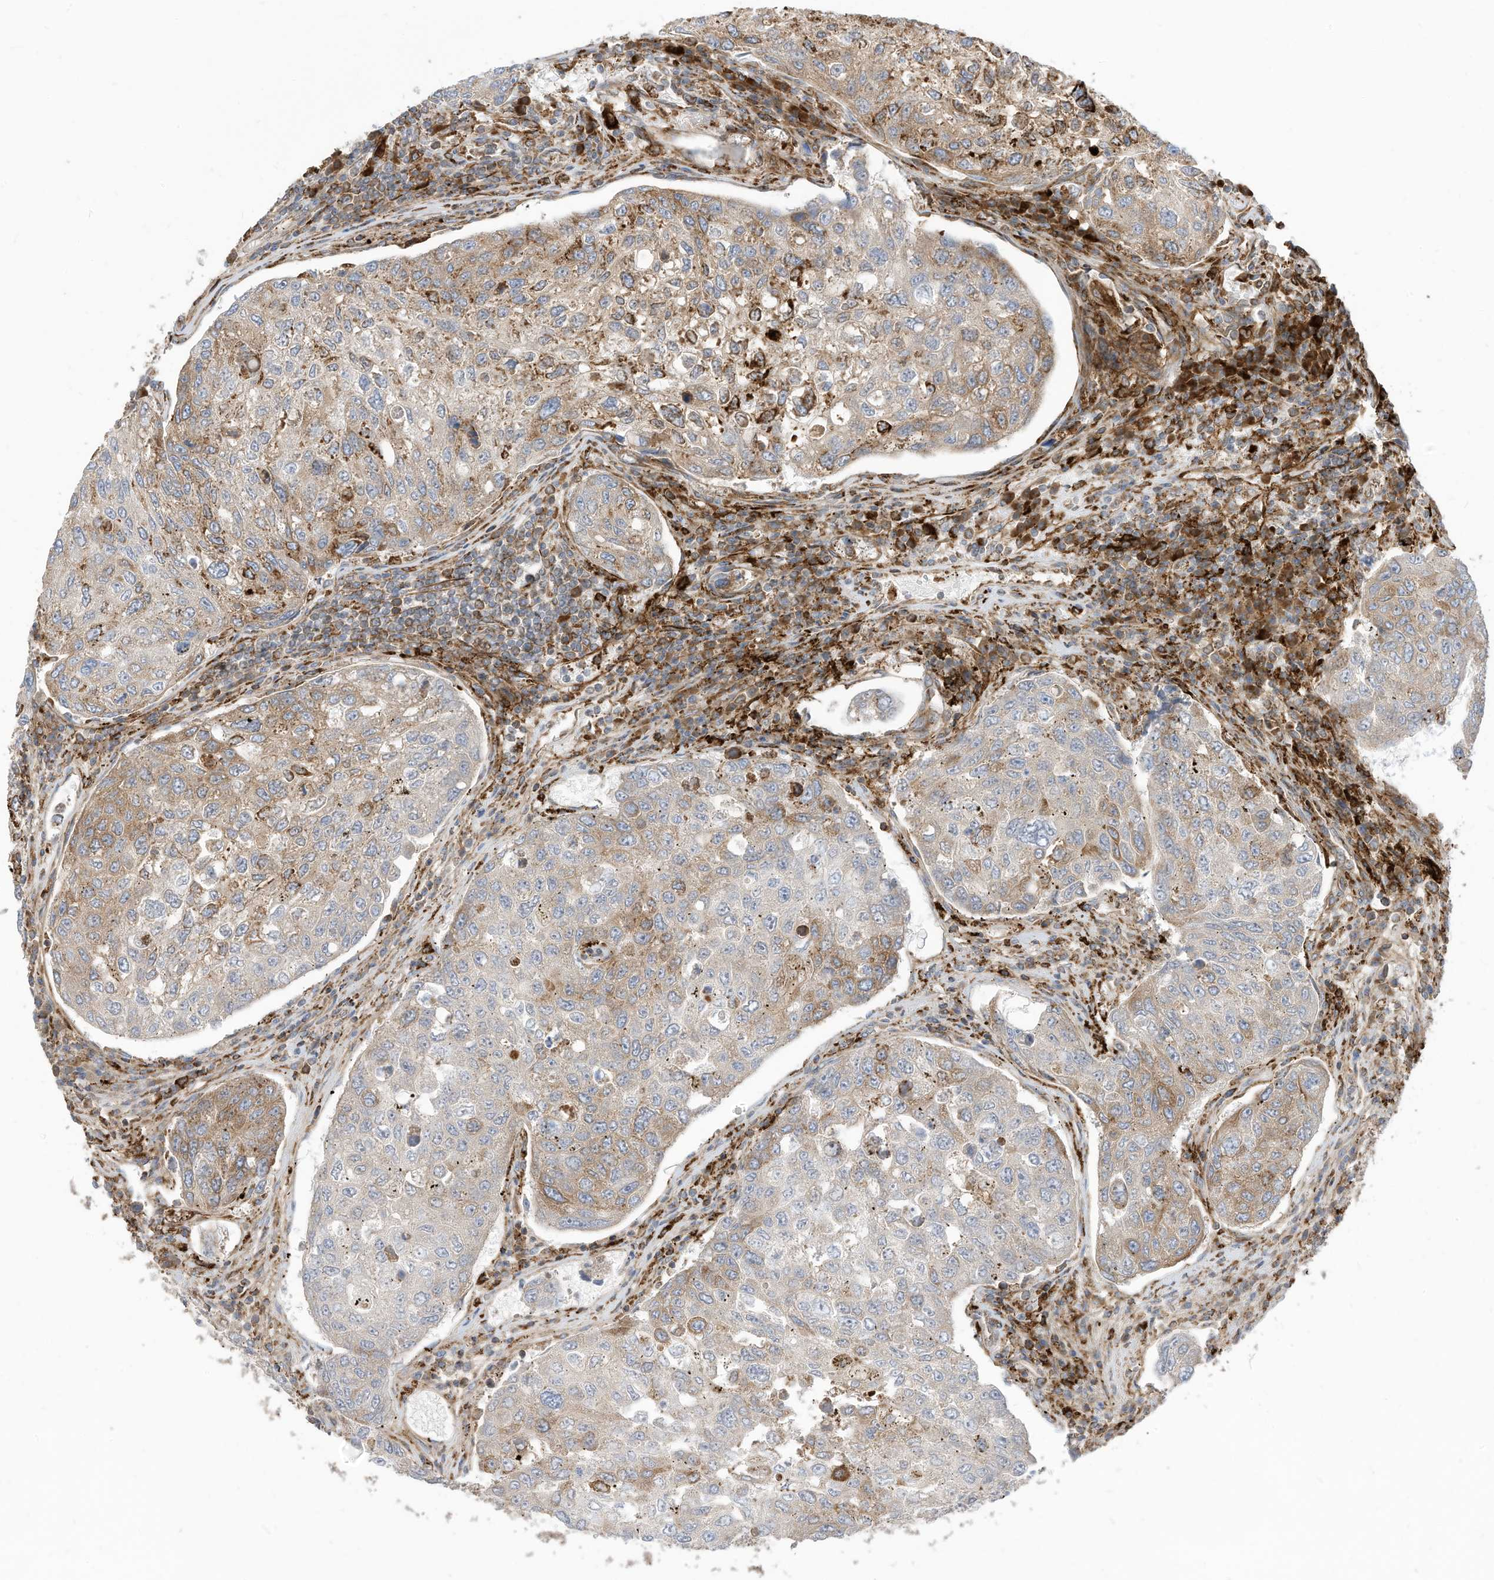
{"staining": {"intensity": "moderate", "quantity": "25%-75%", "location": "cytoplasmic/membranous"}, "tissue": "urothelial cancer", "cell_type": "Tumor cells", "image_type": "cancer", "snomed": [{"axis": "morphology", "description": "Urothelial carcinoma, High grade"}, {"axis": "topography", "description": "Lymph node"}, {"axis": "topography", "description": "Urinary bladder"}], "caption": "Urothelial cancer stained with DAB IHC reveals medium levels of moderate cytoplasmic/membranous staining in approximately 25%-75% of tumor cells.", "gene": "TRNAU1AP", "patient": {"sex": "male", "age": 51}}